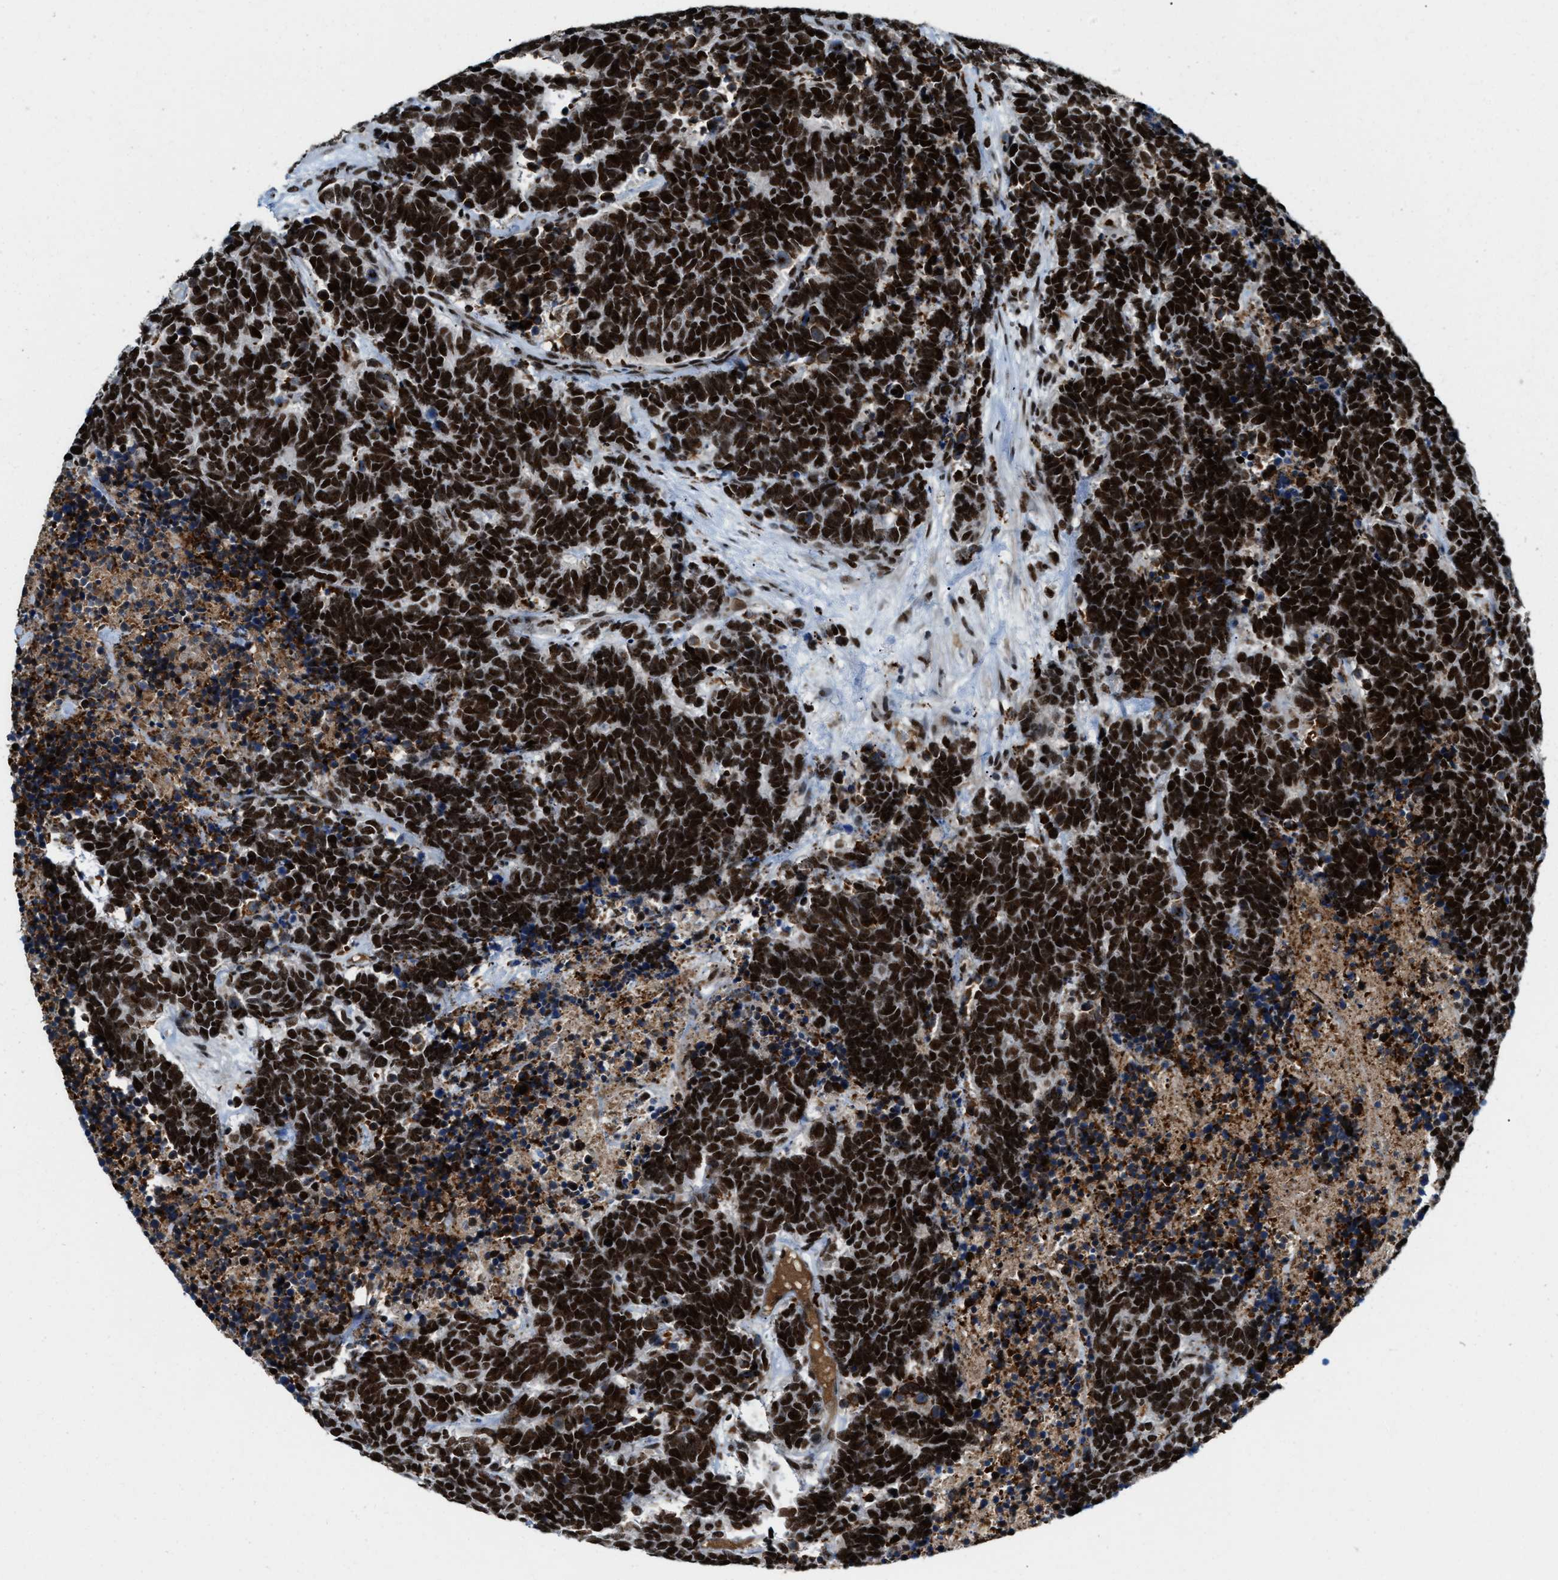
{"staining": {"intensity": "strong", "quantity": ">75%", "location": "cytoplasmic/membranous,nuclear"}, "tissue": "carcinoid", "cell_type": "Tumor cells", "image_type": "cancer", "snomed": [{"axis": "morphology", "description": "Carcinoma, NOS"}, {"axis": "morphology", "description": "Carcinoid, malignant, NOS"}, {"axis": "topography", "description": "Urinary bladder"}], "caption": "The immunohistochemical stain labels strong cytoplasmic/membranous and nuclear positivity in tumor cells of carcinoid tissue.", "gene": "NUMA1", "patient": {"sex": "male", "age": 57}}